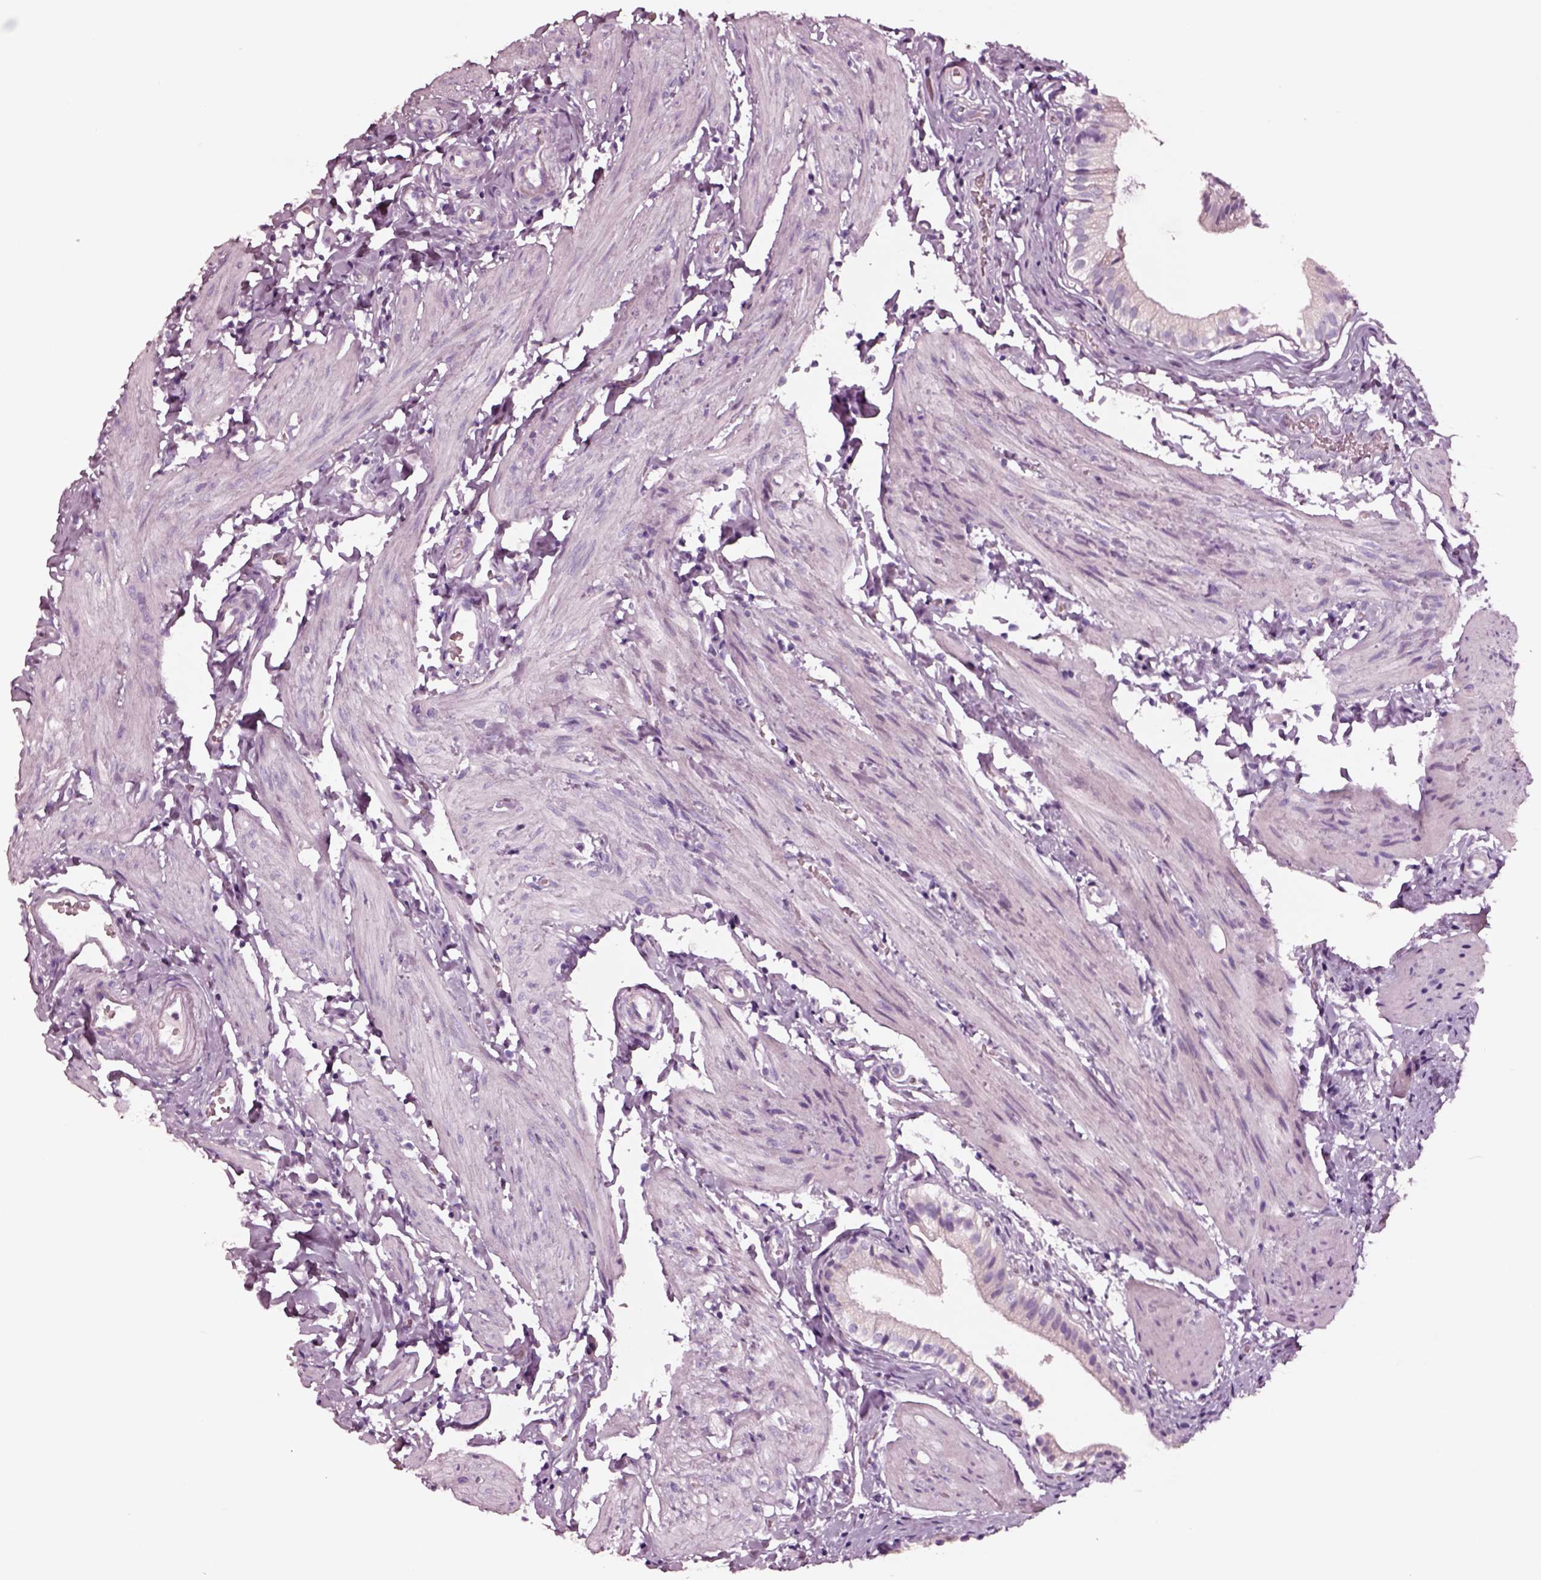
{"staining": {"intensity": "negative", "quantity": "none", "location": "none"}, "tissue": "gallbladder", "cell_type": "Glandular cells", "image_type": "normal", "snomed": [{"axis": "morphology", "description": "Normal tissue, NOS"}, {"axis": "topography", "description": "Gallbladder"}], "caption": "Glandular cells show no significant protein expression in unremarkable gallbladder. Nuclei are stained in blue.", "gene": "NMRK2", "patient": {"sex": "female", "age": 47}}